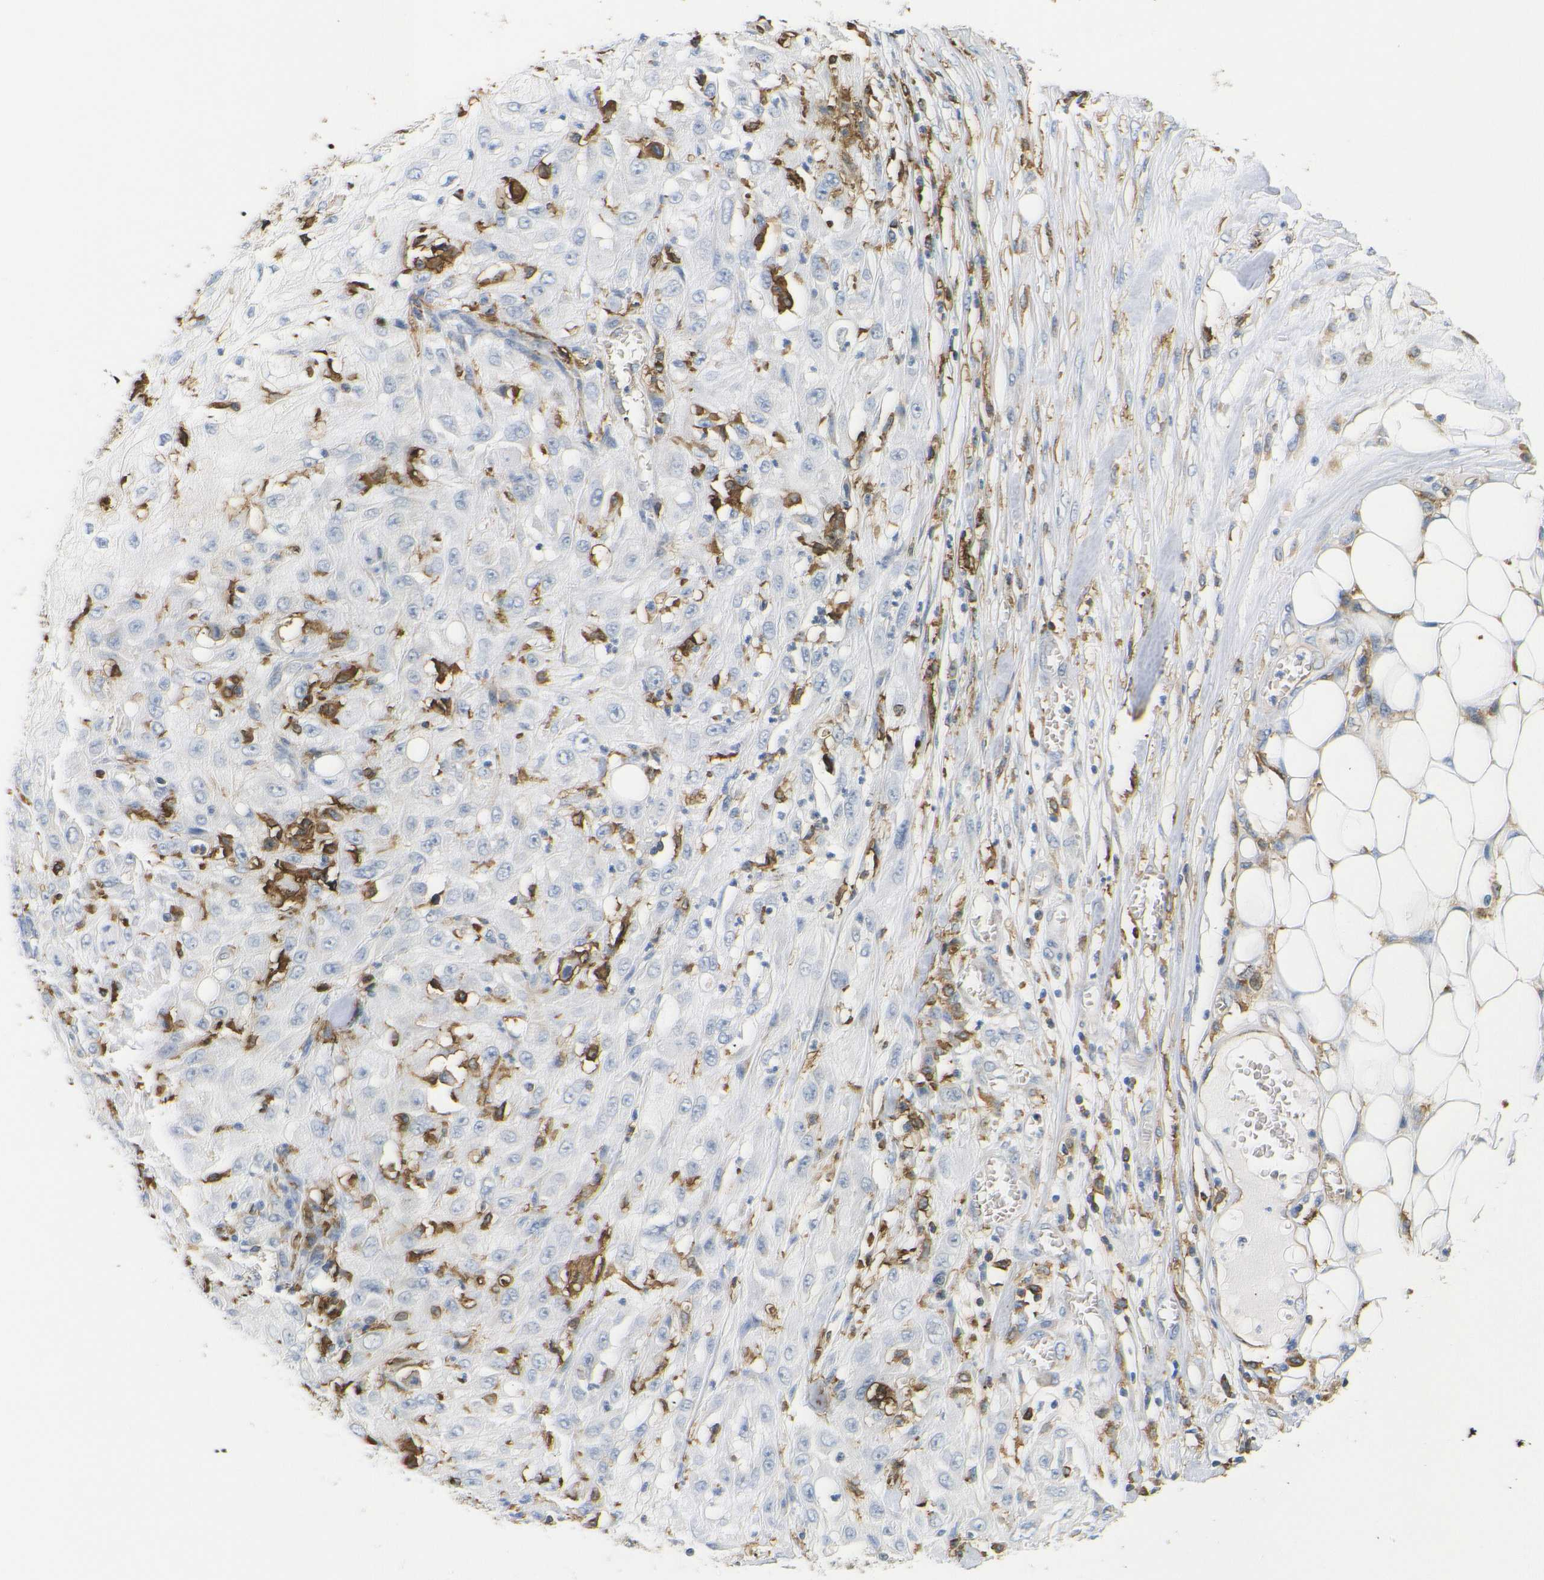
{"staining": {"intensity": "negative", "quantity": "none", "location": "none"}, "tissue": "skin cancer", "cell_type": "Tumor cells", "image_type": "cancer", "snomed": [{"axis": "morphology", "description": "Squamous cell carcinoma, NOS"}, {"axis": "morphology", "description": "Squamous cell carcinoma, metastatic, NOS"}, {"axis": "topography", "description": "Skin"}, {"axis": "topography", "description": "Lymph node"}], "caption": "Skin cancer stained for a protein using immunohistochemistry (IHC) exhibits no expression tumor cells.", "gene": "HLA-DQB1", "patient": {"sex": "male", "age": 75}}